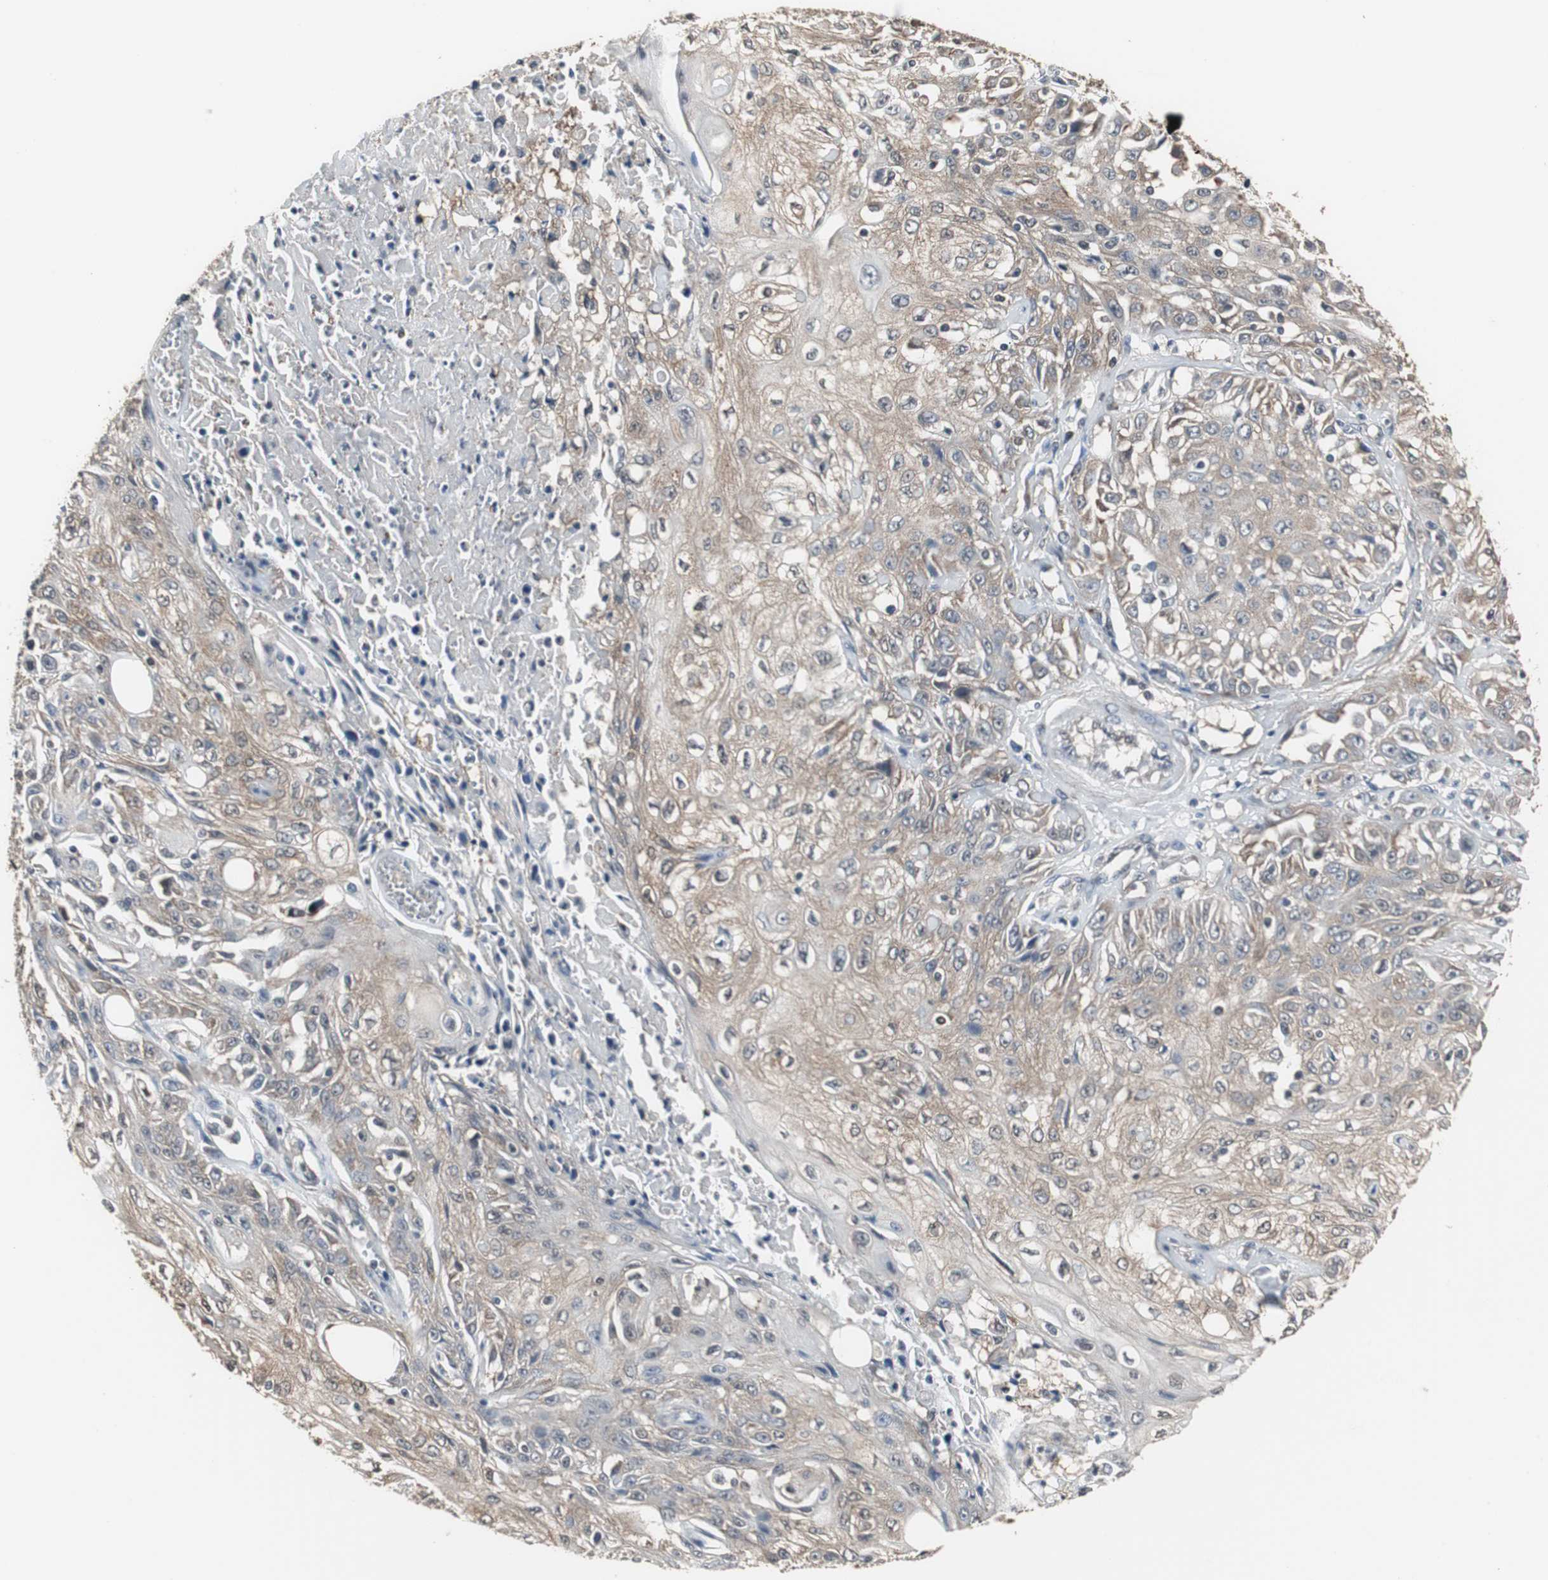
{"staining": {"intensity": "weak", "quantity": "25%-75%", "location": "cytoplasmic/membranous"}, "tissue": "skin cancer", "cell_type": "Tumor cells", "image_type": "cancer", "snomed": [{"axis": "morphology", "description": "Squamous cell carcinoma, NOS"}, {"axis": "topography", "description": "Skin"}], "caption": "There is low levels of weak cytoplasmic/membranous positivity in tumor cells of skin cancer (squamous cell carcinoma), as demonstrated by immunohistochemical staining (brown color).", "gene": "ZSCAN22", "patient": {"sex": "male", "age": 75}}